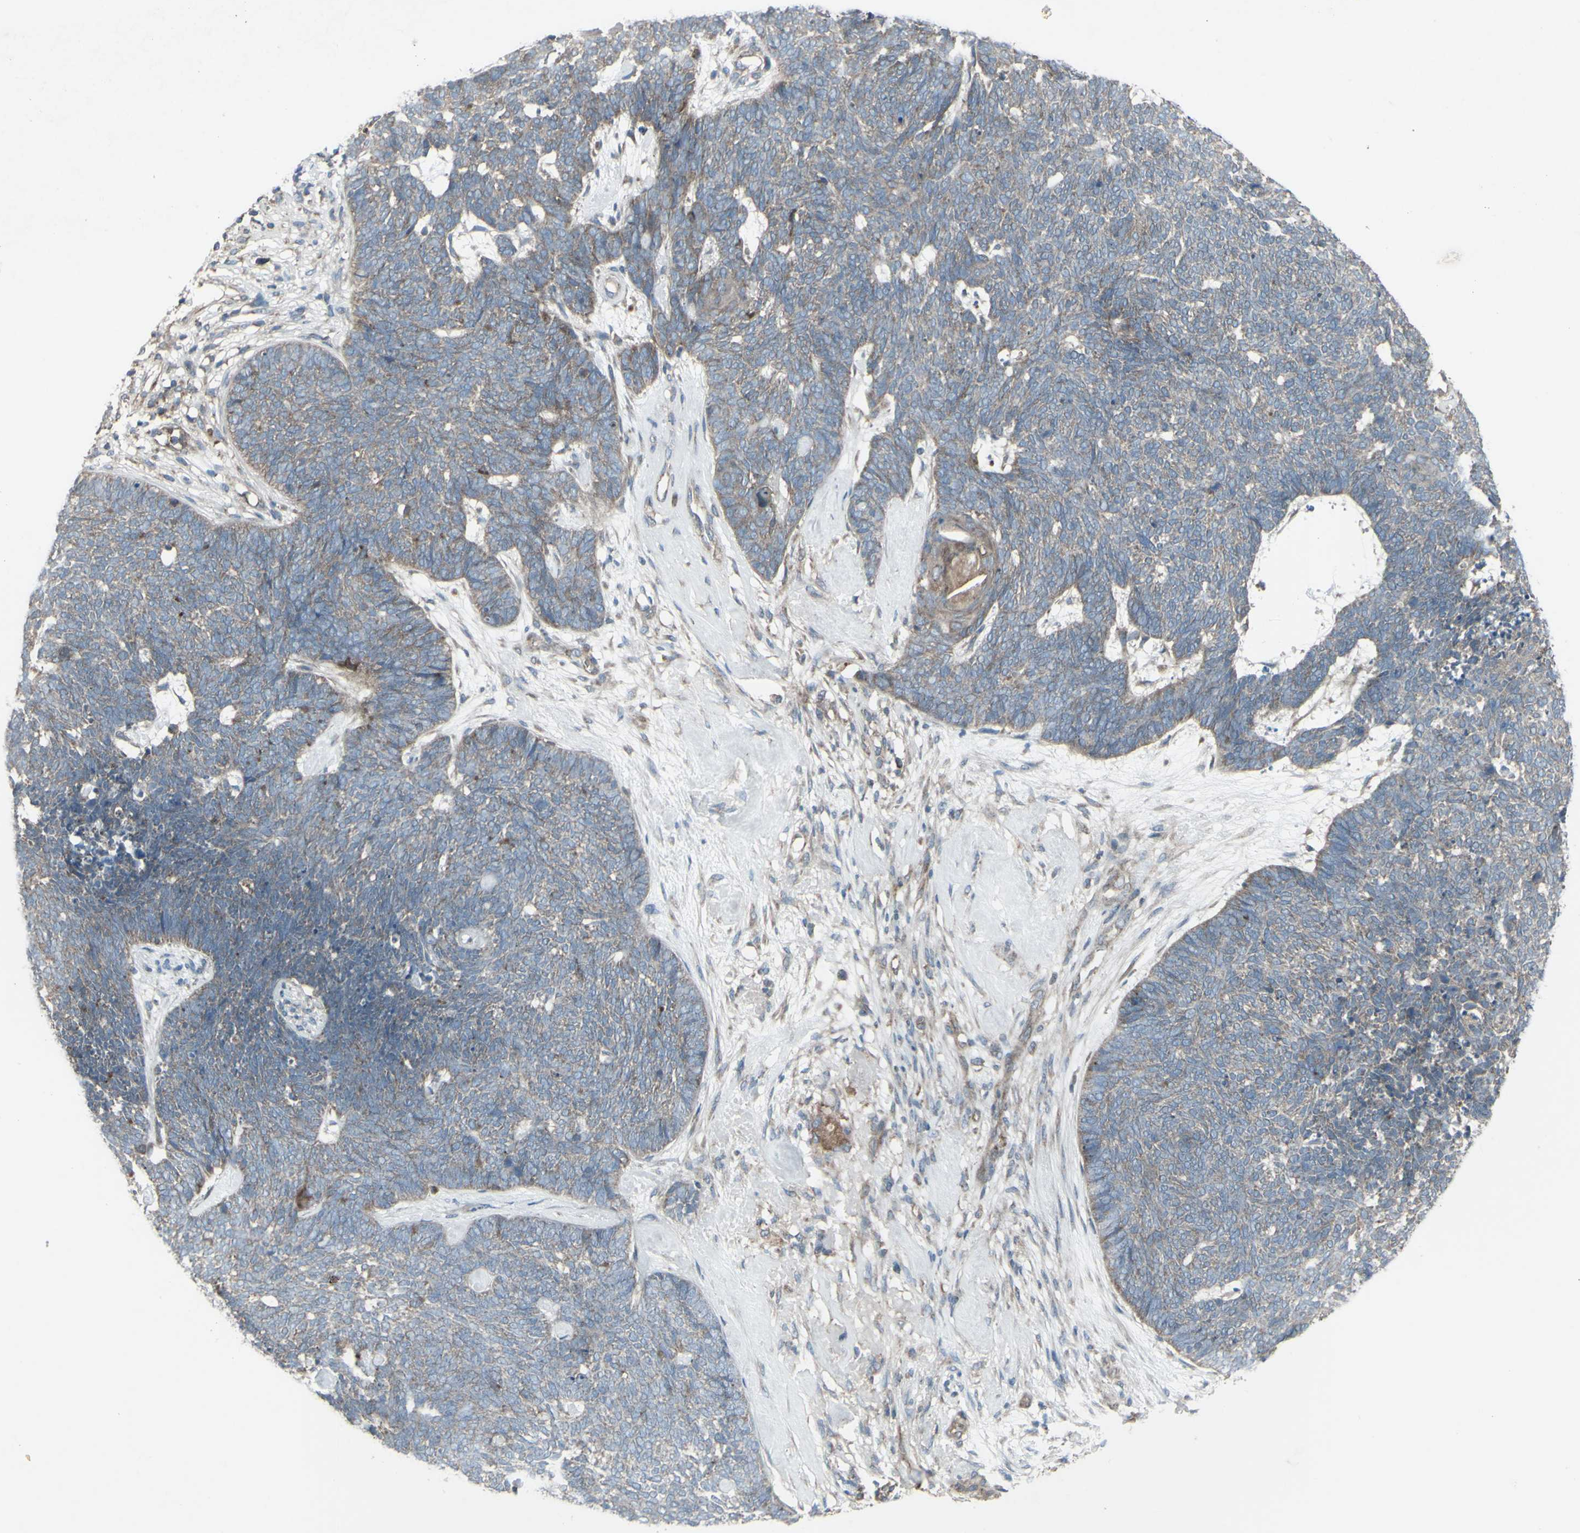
{"staining": {"intensity": "negative", "quantity": "none", "location": "none"}, "tissue": "skin cancer", "cell_type": "Tumor cells", "image_type": "cancer", "snomed": [{"axis": "morphology", "description": "Basal cell carcinoma"}, {"axis": "topography", "description": "Skin"}], "caption": "Histopathology image shows no protein expression in tumor cells of skin basal cell carcinoma tissue.", "gene": "SHC1", "patient": {"sex": "female", "age": 84}}